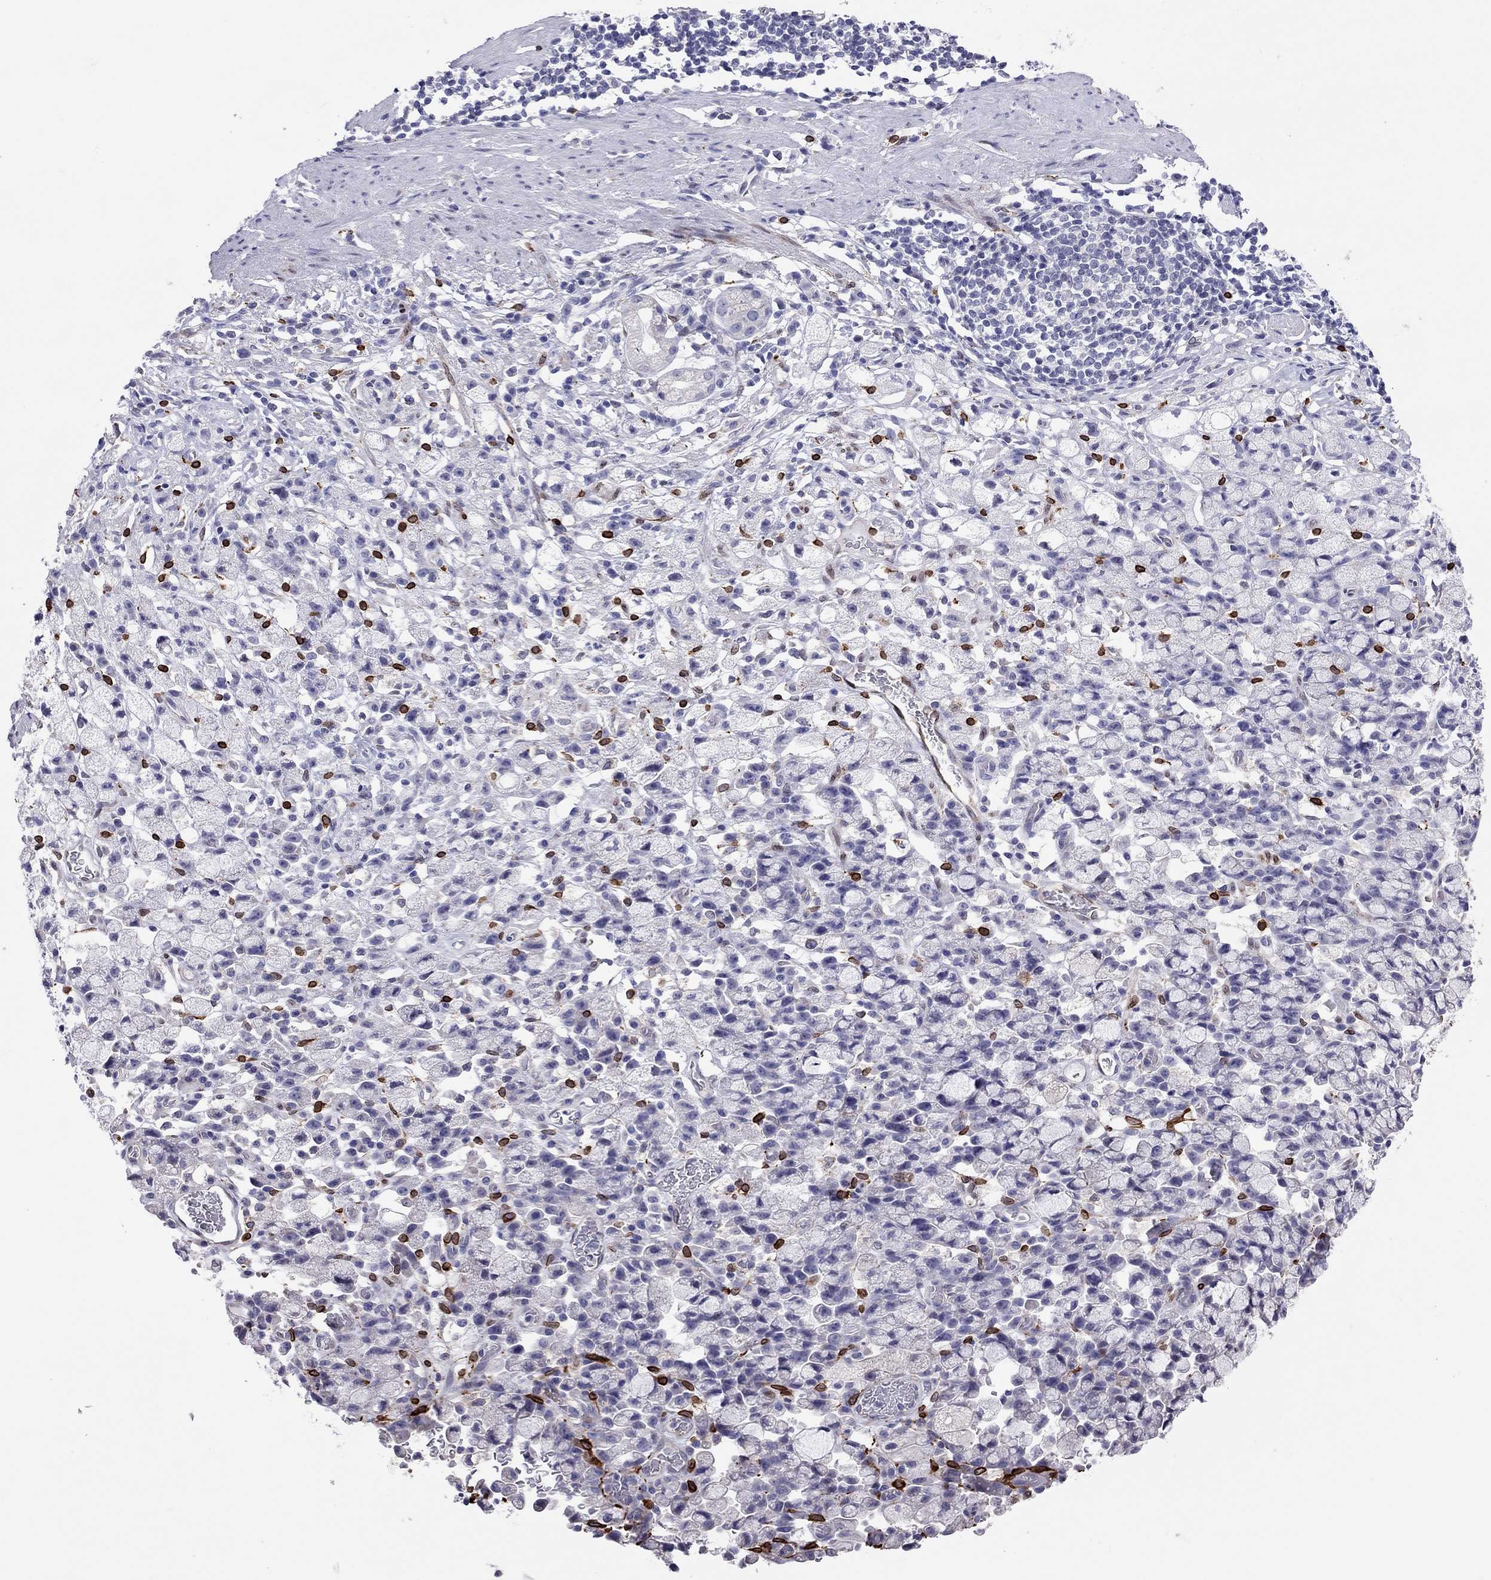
{"staining": {"intensity": "negative", "quantity": "none", "location": "none"}, "tissue": "stomach cancer", "cell_type": "Tumor cells", "image_type": "cancer", "snomed": [{"axis": "morphology", "description": "Adenocarcinoma, NOS"}, {"axis": "topography", "description": "Stomach"}], "caption": "A photomicrograph of human adenocarcinoma (stomach) is negative for staining in tumor cells.", "gene": "ADORA2A", "patient": {"sex": "male", "age": 58}}